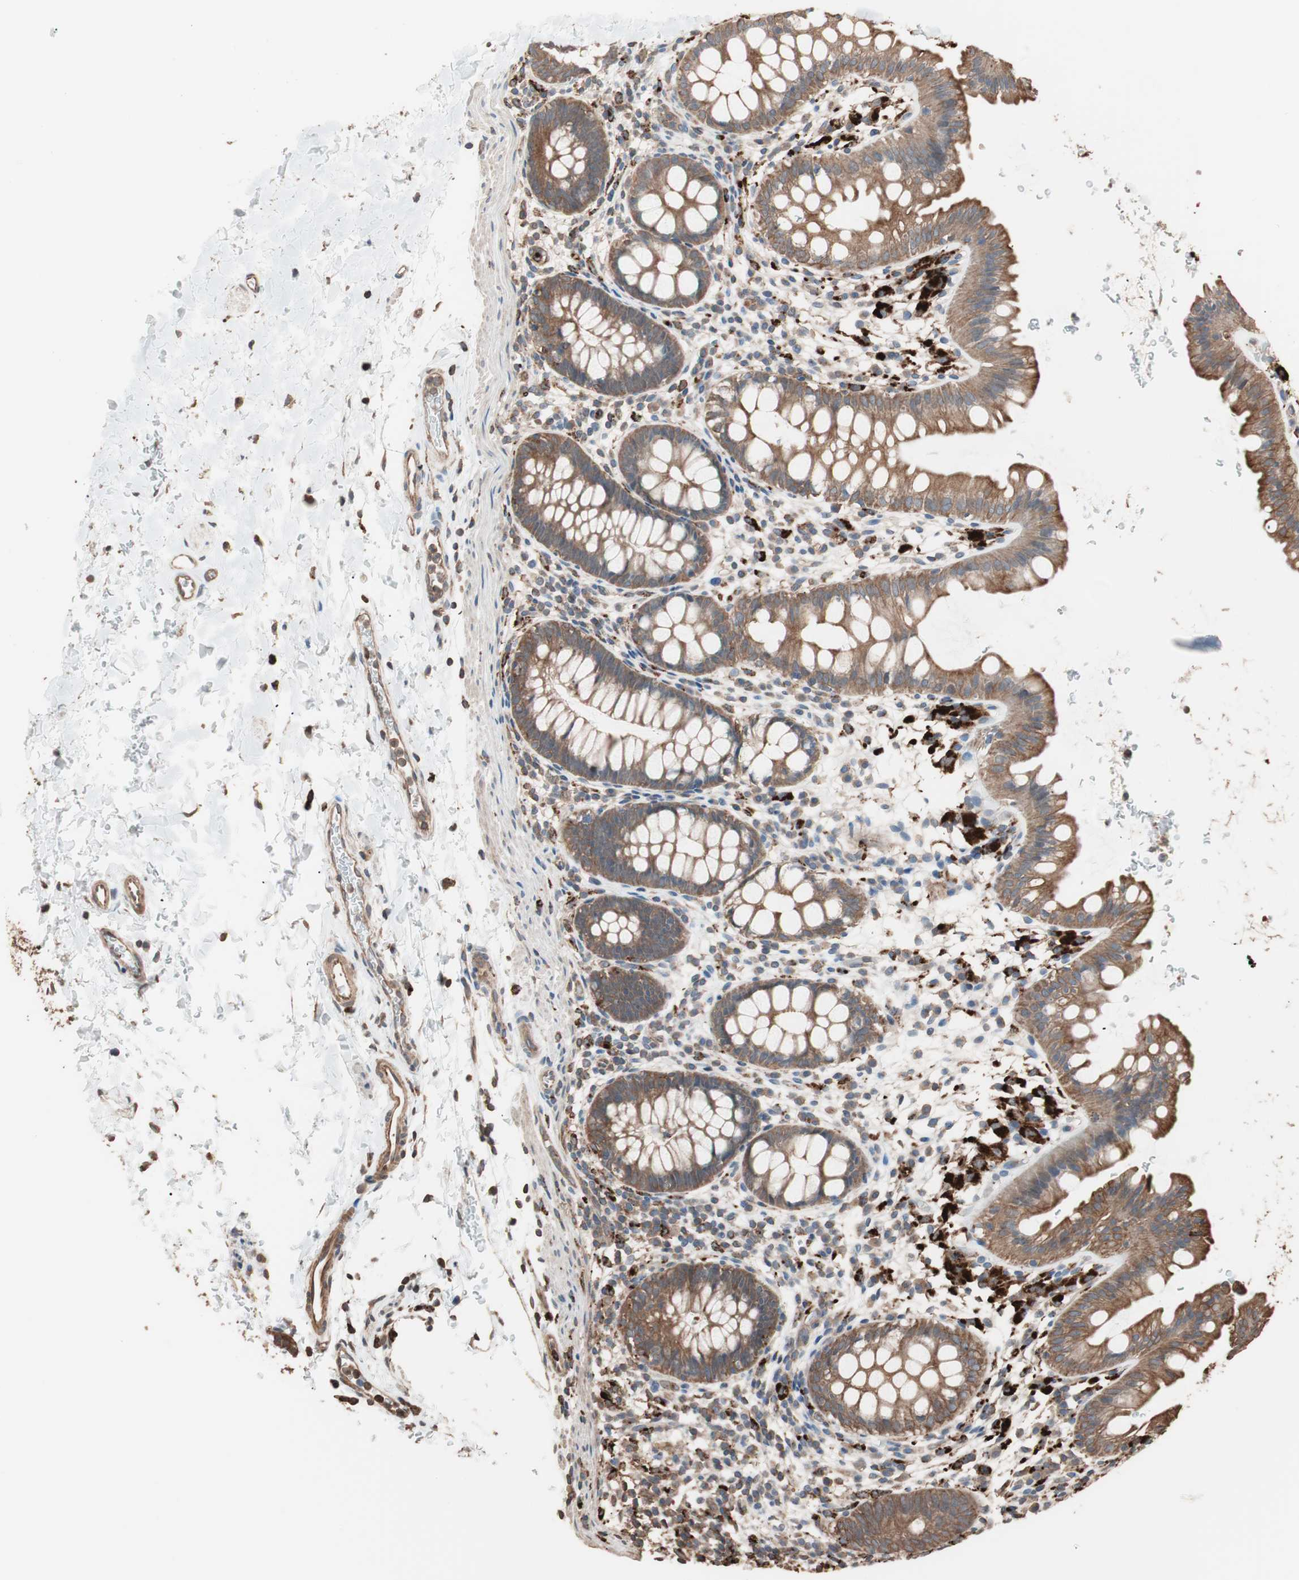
{"staining": {"intensity": "strong", "quantity": ">75%", "location": "cytoplasmic/membranous"}, "tissue": "rectum", "cell_type": "Glandular cells", "image_type": "normal", "snomed": [{"axis": "morphology", "description": "Normal tissue, NOS"}, {"axis": "topography", "description": "Rectum"}], "caption": "Immunohistochemistry image of normal rectum: human rectum stained using immunohistochemistry (IHC) reveals high levels of strong protein expression localized specifically in the cytoplasmic/membranous of glandular cells, appearing as a cytoplasmic/membranous brown color.", "gene": "CCT3", "patient": {"sex": "female", "age": 24}}